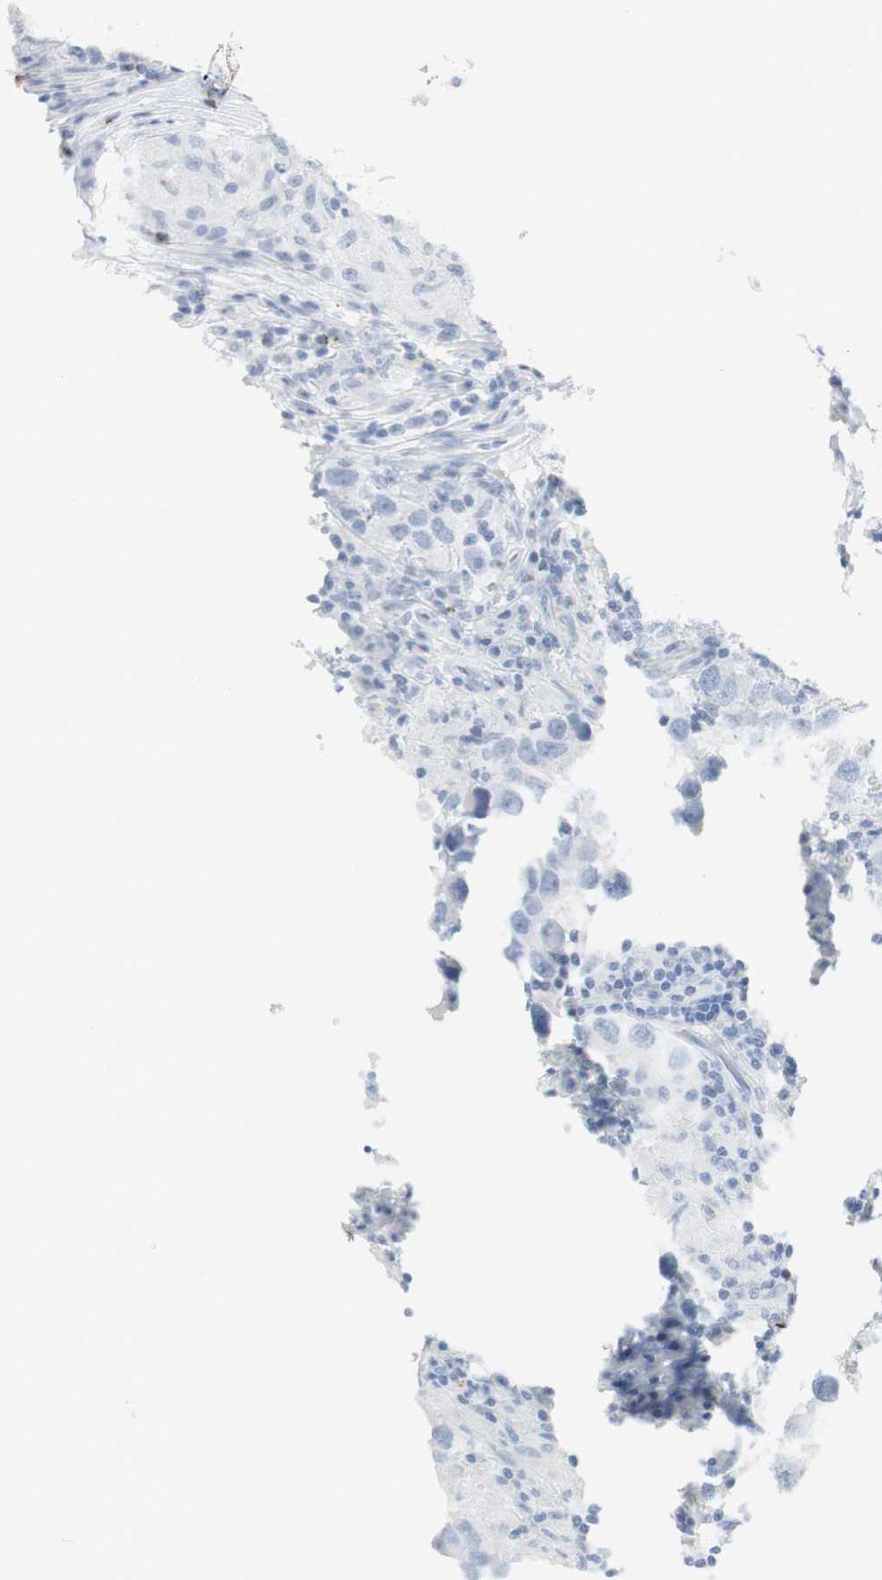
{"staining": {"intensity": "negative", "quantity": "none", "location": "none"}, "tissue": "testis cancer", "cell_type": "Tumor cells", "image_type": "cancer", "snomed": [{"axis": "morphology", "description": "Carcinoma, Embryonal, NOS"}, {"axis": "topography", "description": "Testis"}], "caption": "This photomicrograph is of testis cancer (embryonal carcinoma) stained with IHC to label a protein in brown with the nuclei are counter-stained blue. There is no expression in tumor cells.", "gene": "NAPSA", "patient": {"sex": "male", "age": 21}}